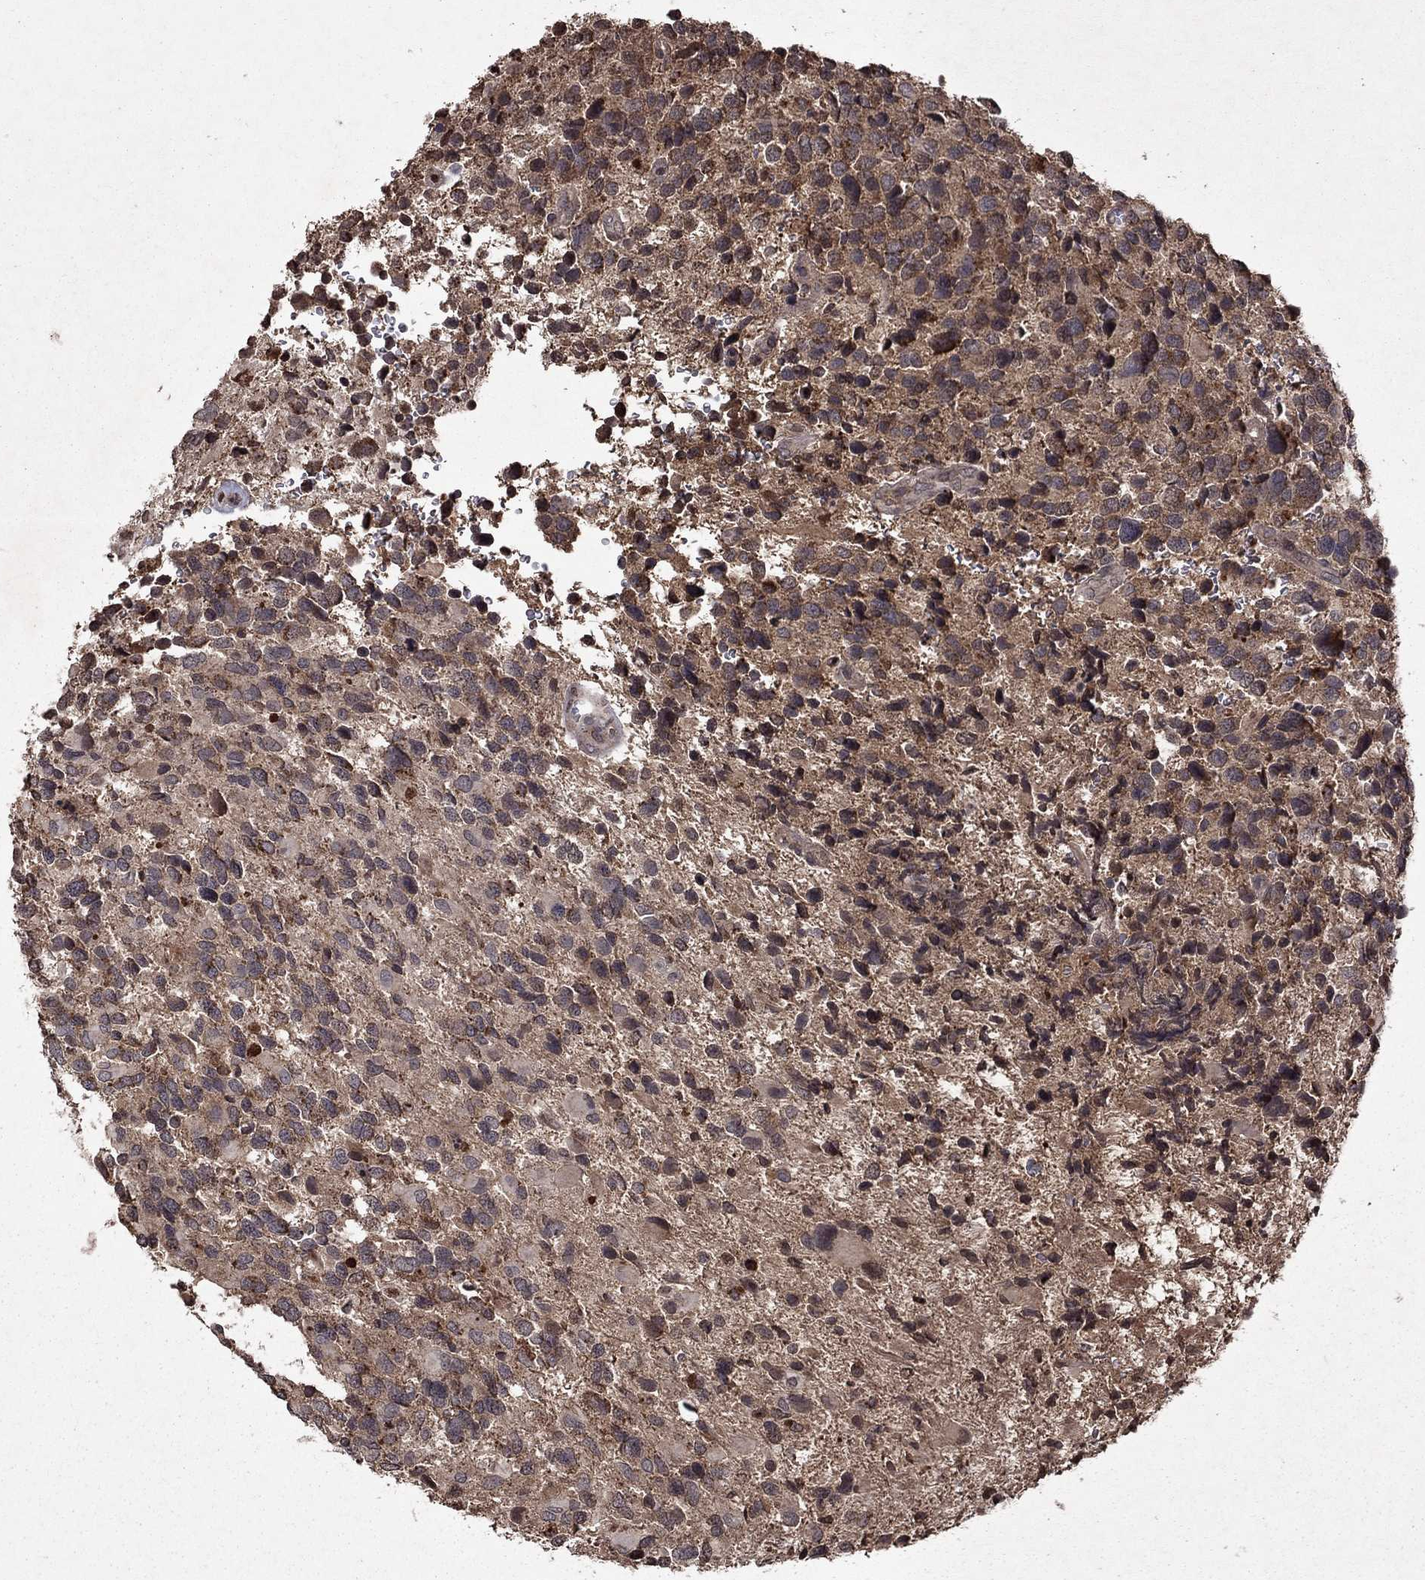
{"staining": {"intensity": "negative", "quantity": "none", "location": "none"}, "tissue": "glioma", "cell_type": "Tumor cells", "image_type": "cancer", "snomed": [{"axis": "morphology", "description": "Glioma, malignant, Low grade"}, {"axis": "topography", "description": "Brain"}], "caption": "The immunohistochemistry photomicrograph has no significant positivity in tumor cells of glioma tissue.", "gene": "NLGN1", "patient": {"sex": "female", "age": 32}}